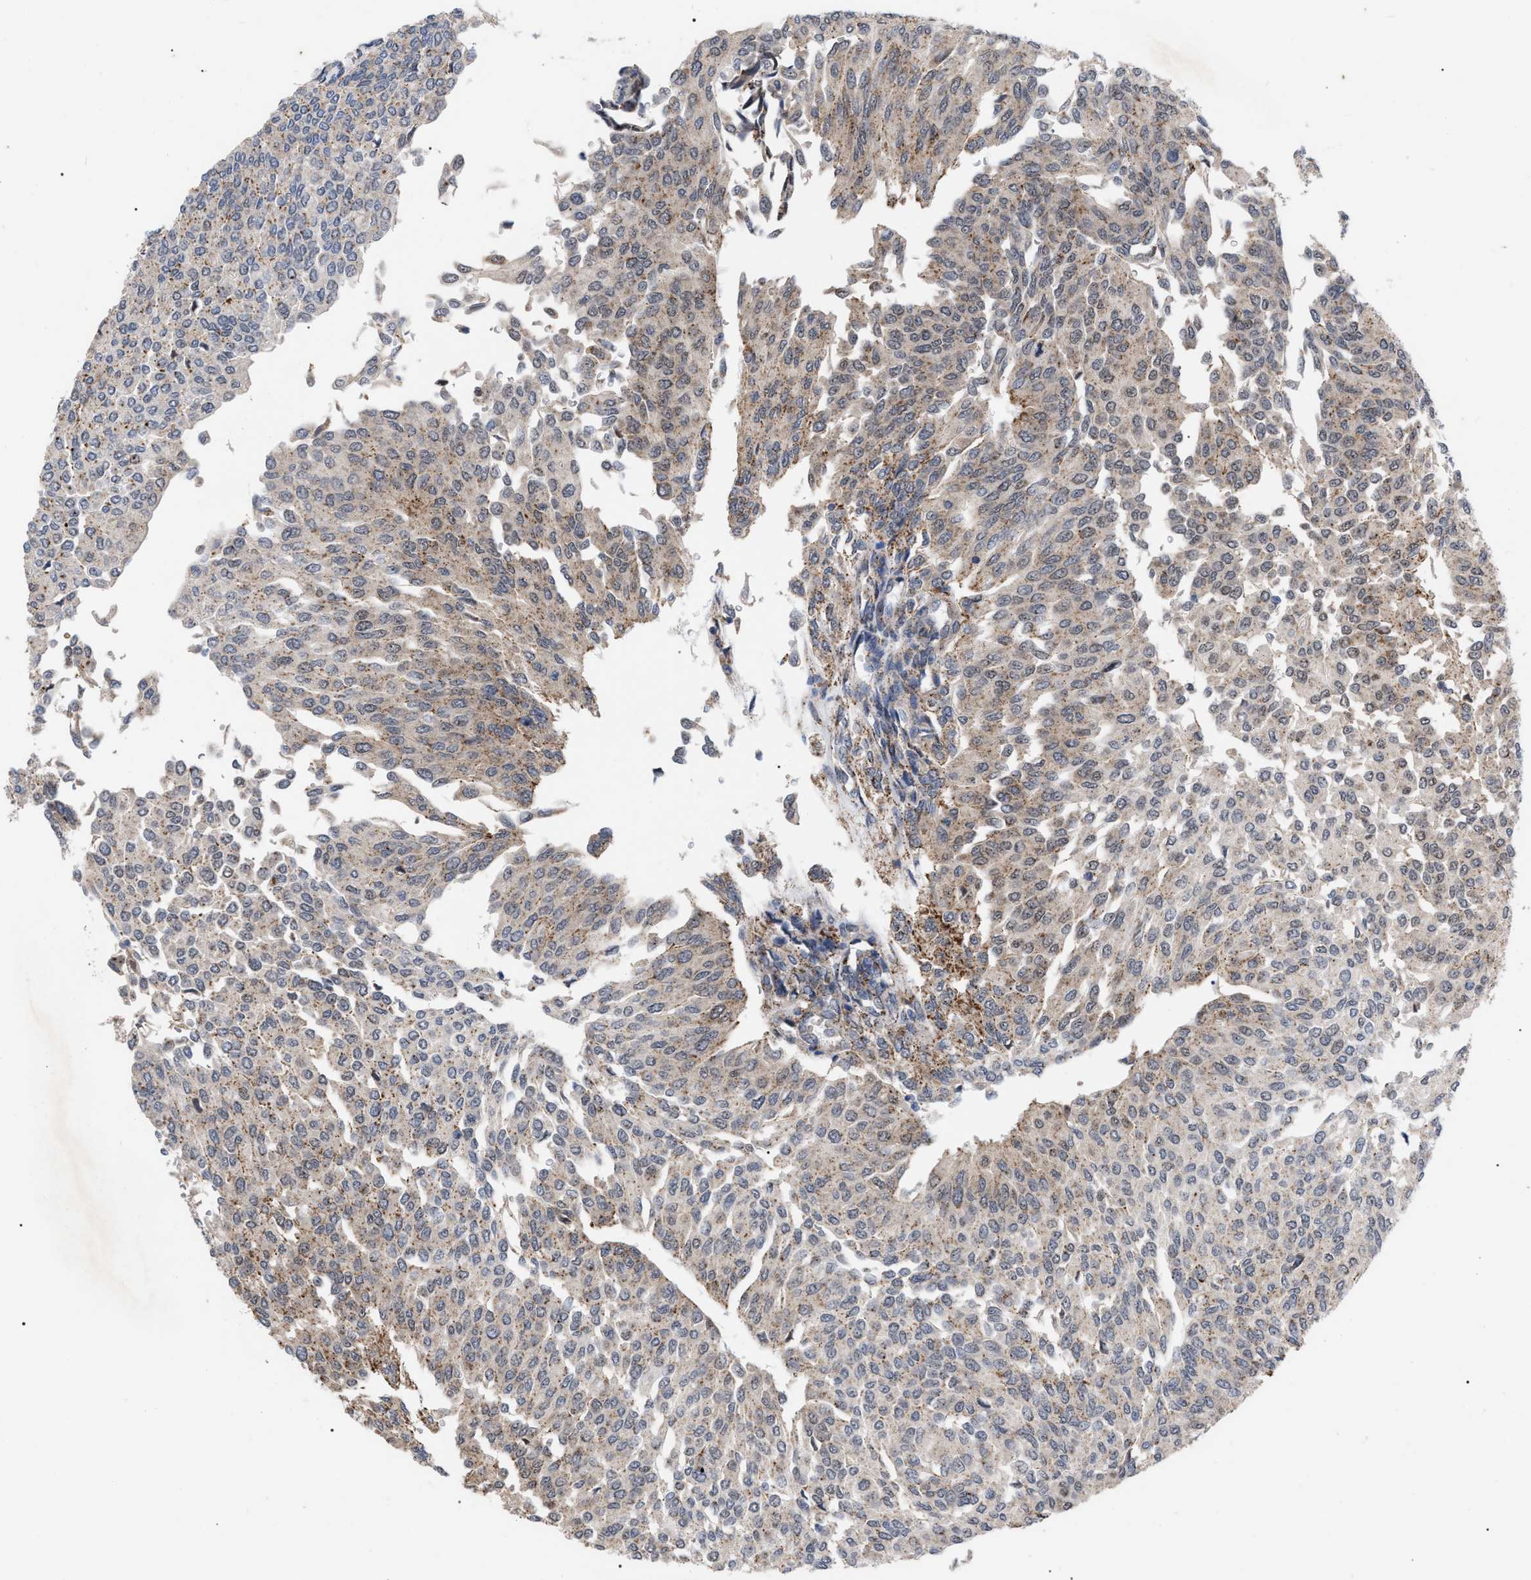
{"staining": {"intensity": "weak", "quantity": "25%-75%", "location": "cytoplasmic/membranous,nuclear"}, "tissue": "urothelial cancer", "cell_type": "Tumor cells", "image_type": "cancer", "snomed": [{"axis": "morphology", "description": "Urothelial carcinoma, Low grade"}, {"axis": "topography", "description": "Urinary bladder"}], "caption": "Immunohistochemical staining of human urothelial cancer shows weak cytoplasmic/membranous and nuclear protein staining in approximately 25%-75% of tumor cells.", "gene": "UPF1", "patient": {"sex": "female", "age": 79}}